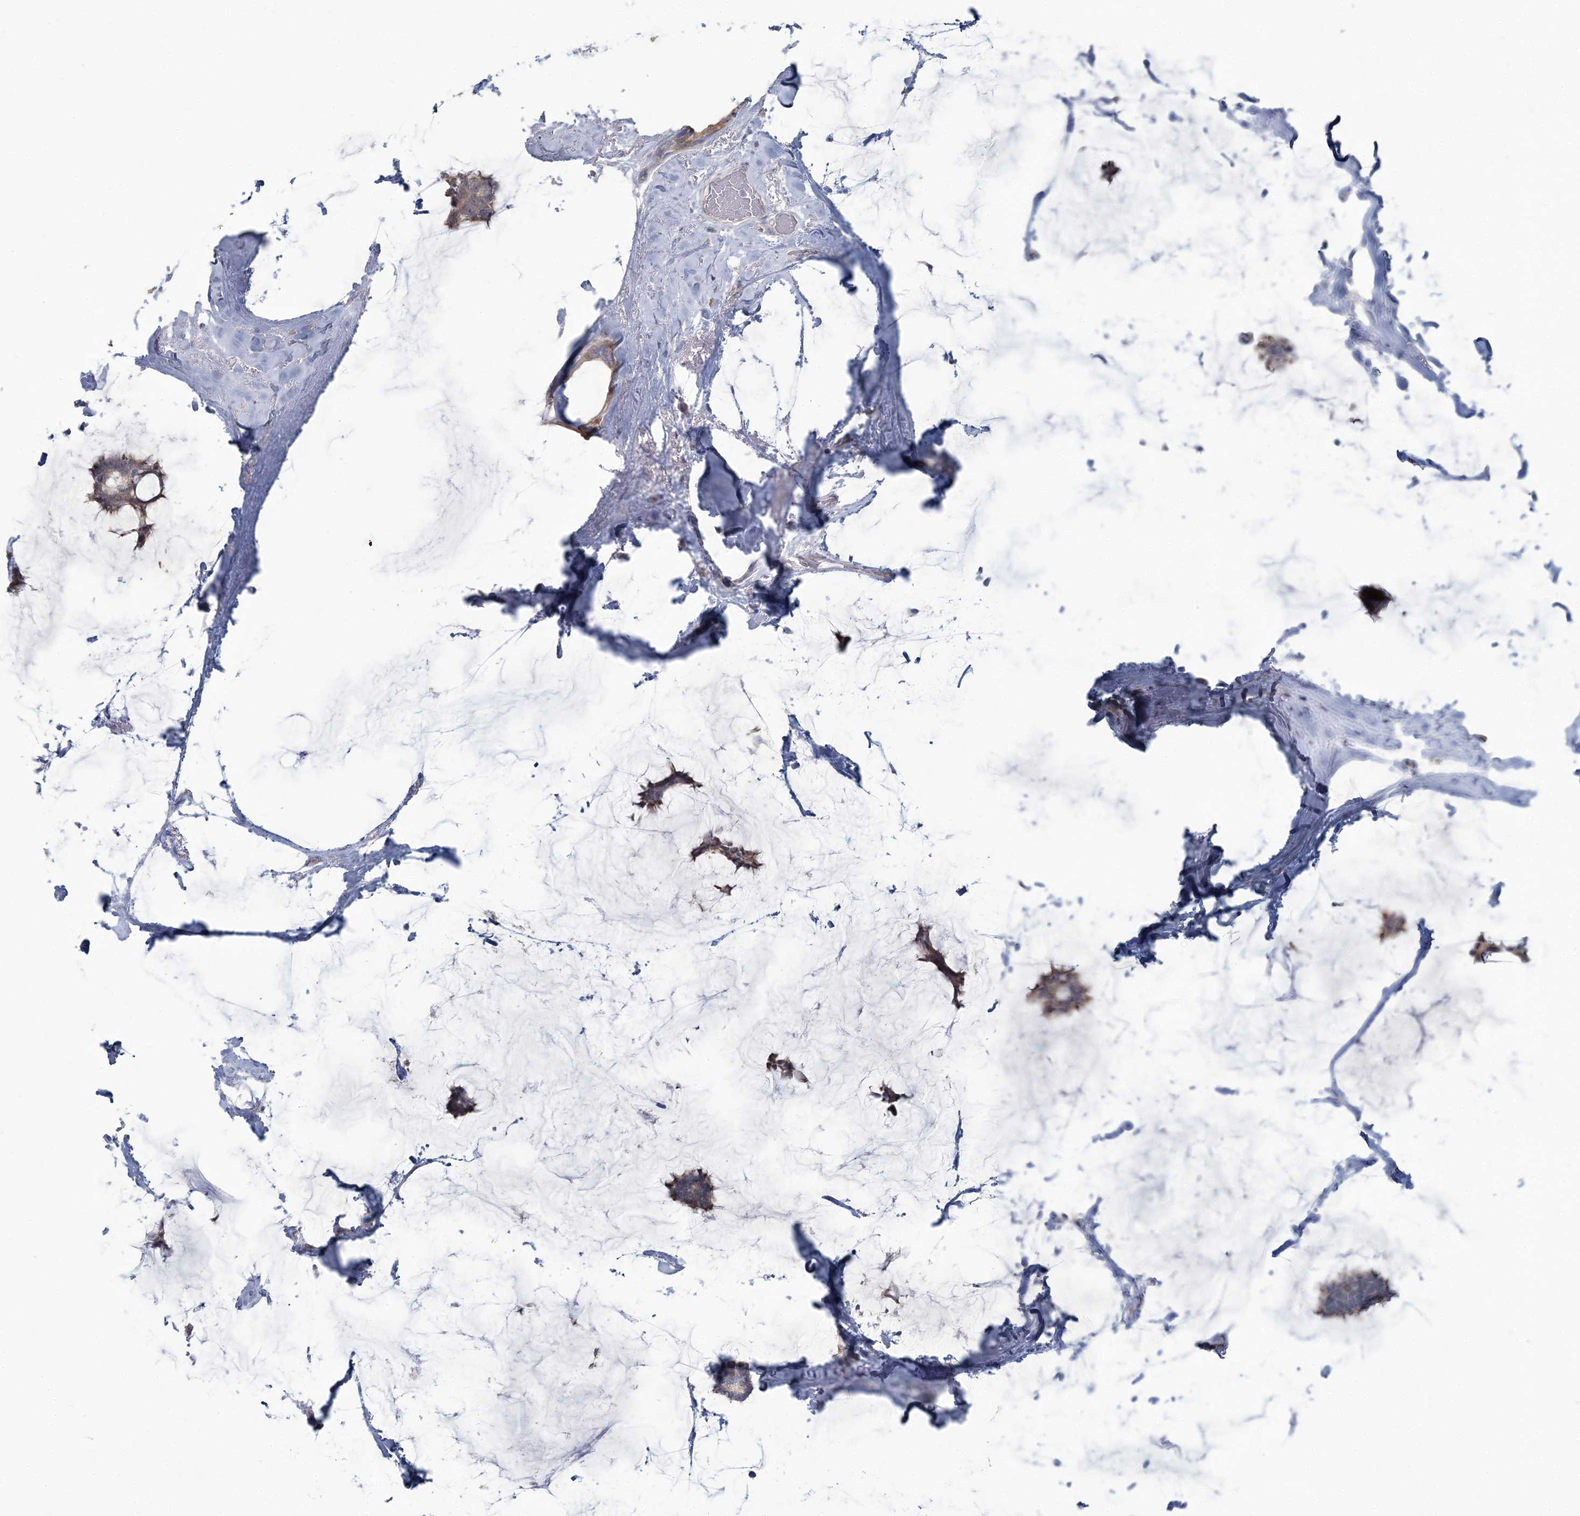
{"staining": {"intensity": "moderate", "quantity": ">75%", "location": "cytoplasmic/membranous"}, "tissue": "breast cancer", "cell_type": "Tumor cells", "image_type": "cancer", "snomed": [{"axis": "morphology", "description": "Duct carcinoma"}, {"axis": "topography", "description": "Breast"}], "caption": "Tumor cells show moderate cytoplasmic/membranous expression in about >75% of cells in breast cancer.", "gene": "CMBL", "patient": {"sex": "female", "age": 93}}